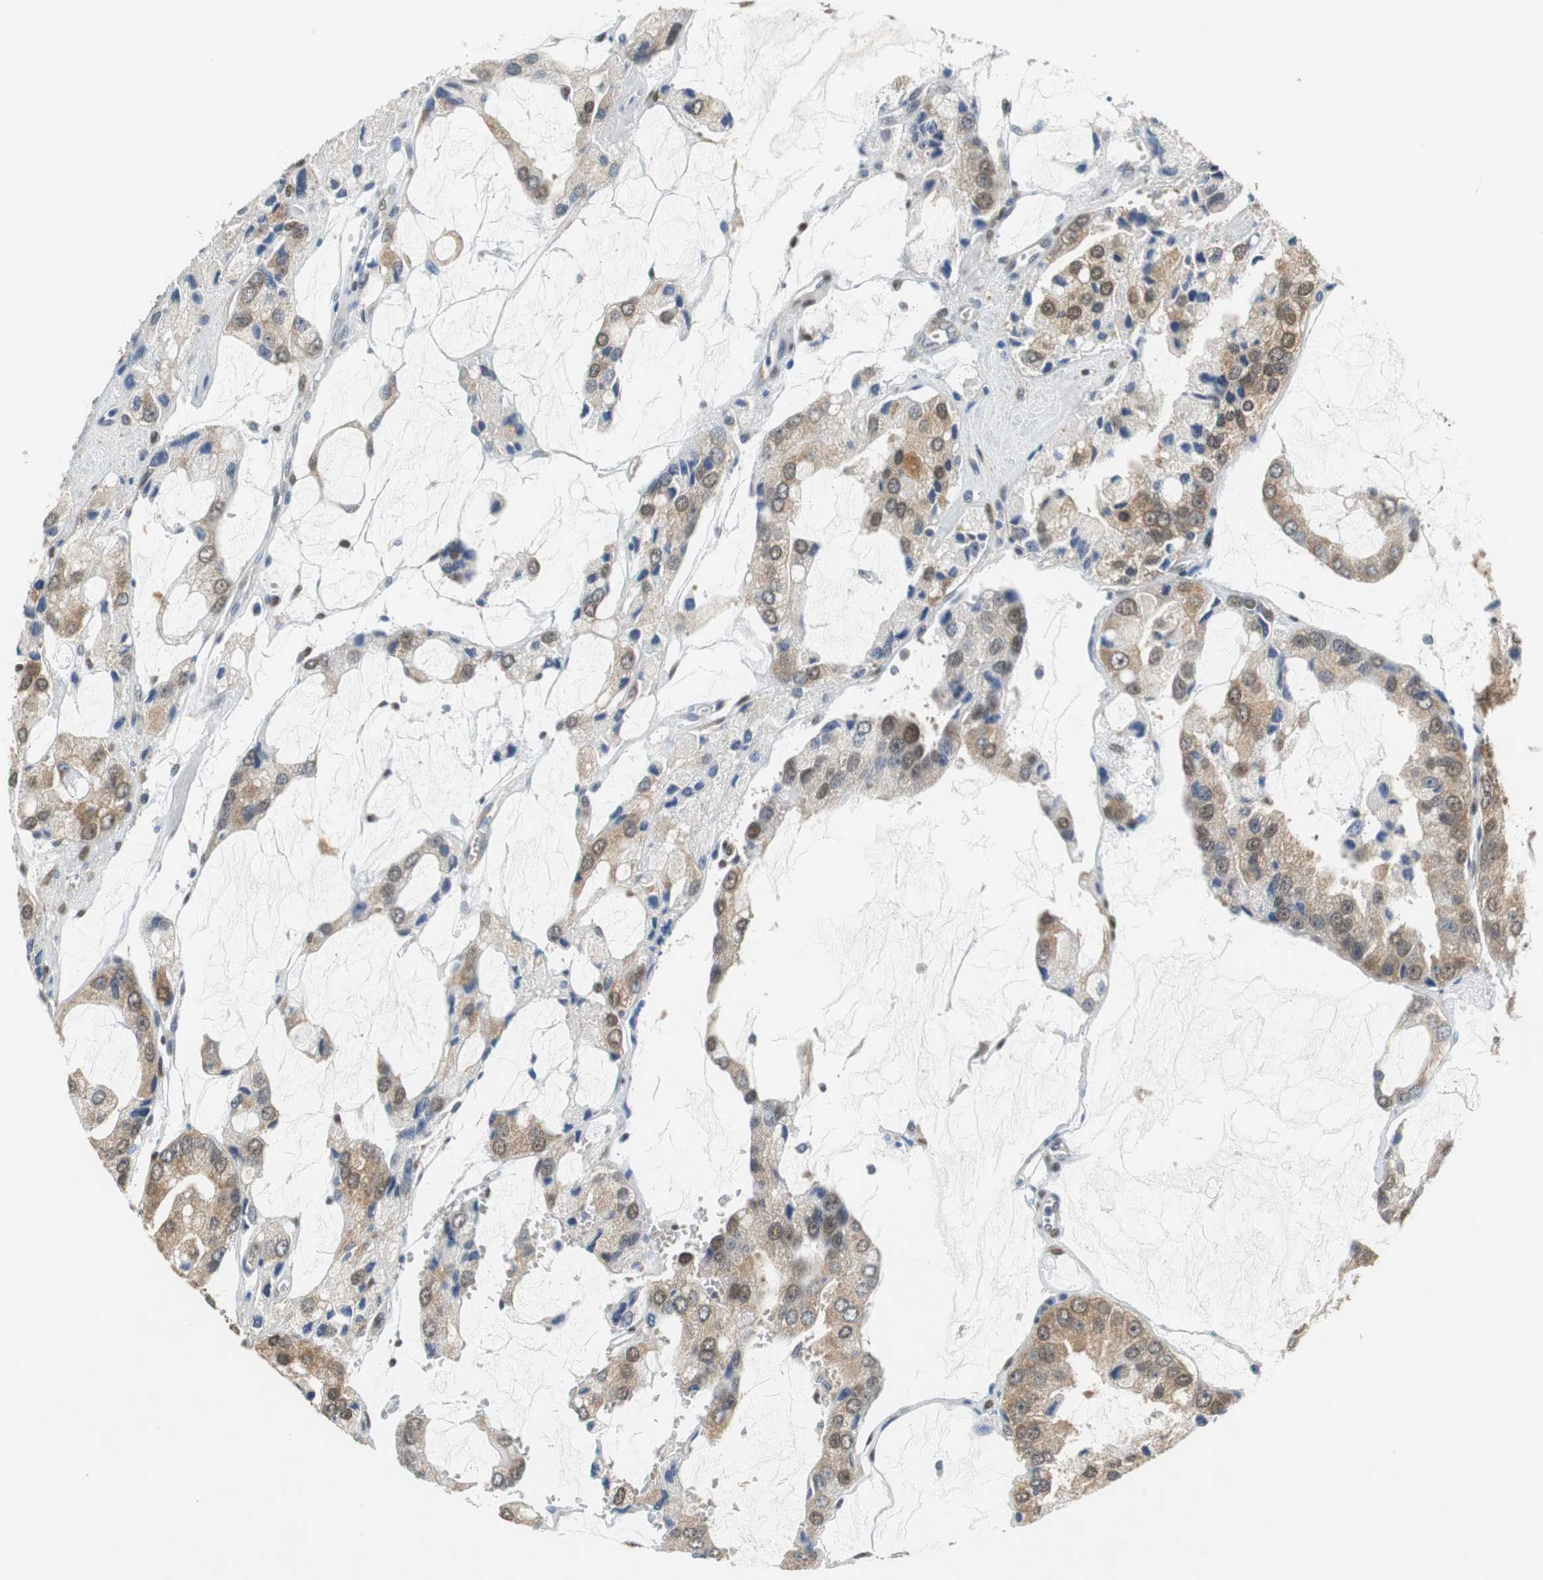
{"staining": {"intensity": "moderate", "quantity": ">75%", "location": "cytoplasmic/membranous,nuclear"}, "tissue": "prostate cancer", "cell_type": "Tumor cells", "image_type": "cancer", "snomed": [{"axis": "morphology", "description": "Adenocarcinoma, High grade"}, {"axis": "topography", "description": "Prostate"}], "caption": "This image reveals immunohistochemistry (IHC) staining of human prostate high-grade adenocarcinoma, with medium moderate cytoplasmic/membranous and nuclear staining in approximately >75% of tumor cells.", "gene": "UBQLN2", "patient": {"sex": "male", "age": 67}}